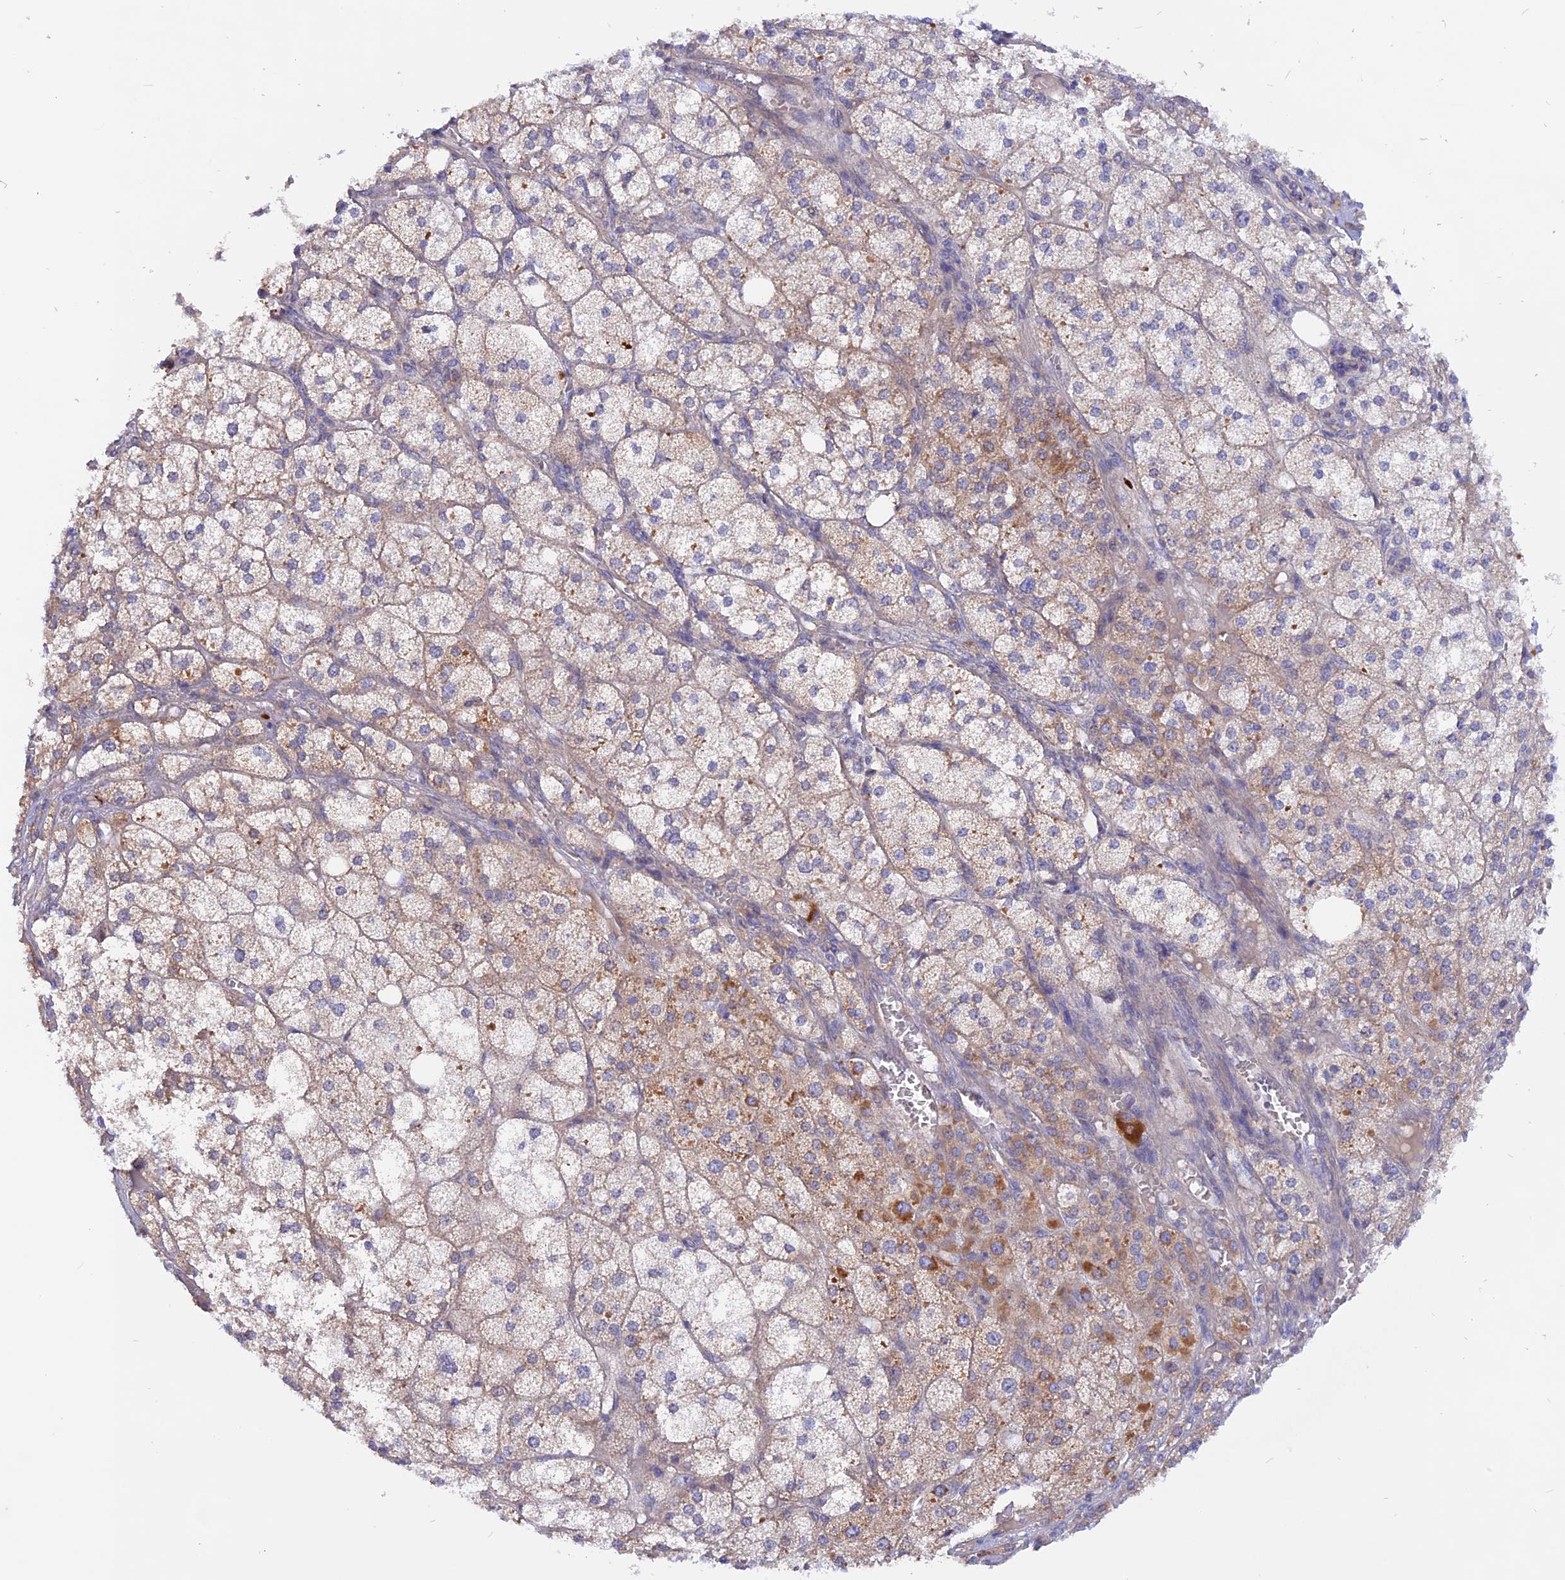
{"staining": {"intensity": "moderate", "quantity": "25%-75%", "location": "cytoplasmic/membranous"}, "tissue": "adrenal gland", "cell_type": "Glandular cells", "image_type": "normal", "snomed": [{"axis": "morphology", "description": "Normal tissue, NOS"}, {"axis": "topography", "description": "Adrenal gland"}], "caption": "High-power microscopy captured an IHC histopathology image of unremarkable adrenal gland, revealing moderate cytoplasmic/membranous positivity in approximately 25%-75% of glandular cells.", "gene": "HYCC1", "patient": {"sex": "female", "age": 61}}